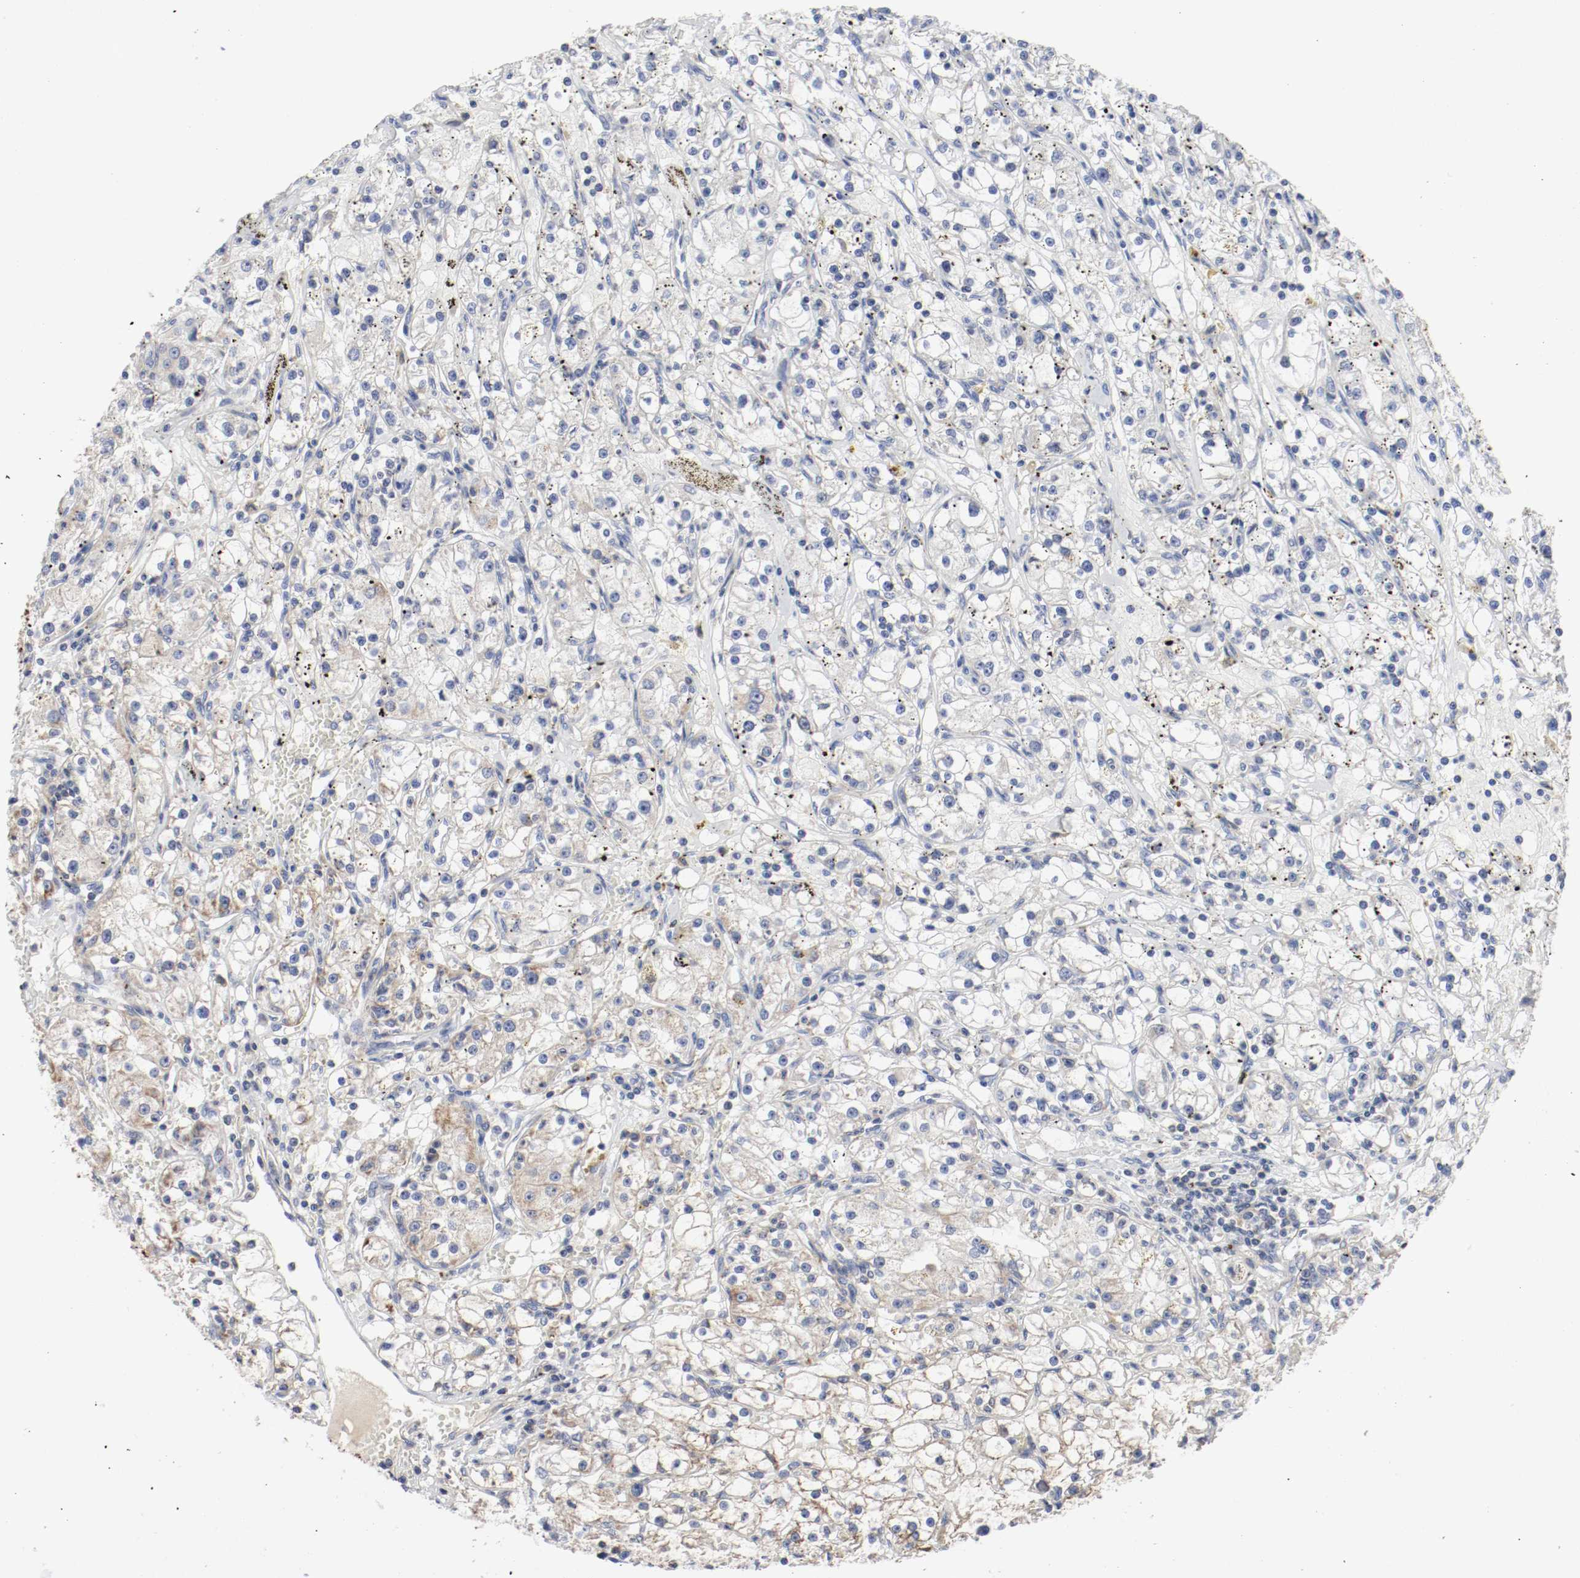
{"staining": {"intensity": "weak", "quantity": "<25%", "location": "cytoplasmic/membranous"}, "tissue": "renal cancer", "cell_type": "Tumor cells", "image_type": "cancer", "snomed": [{"axis": "morphology", "description": "Adenocarcinoma, NOS"}, {"axis": "topography", "description": "Kidney"}], "caption": "DAB (3,3'-diaminobenzidine) immunohistochemical staining of human renal cancer demonstrates no significant staining in tumor cells. The staining is performed using DAB (3,3'-diaminobenzidine) brown chromogen with nuclei counter-stained in using hematoxylin.", "gene": "AFG3L2", "patient": {"sex": "male", "age": 56}}